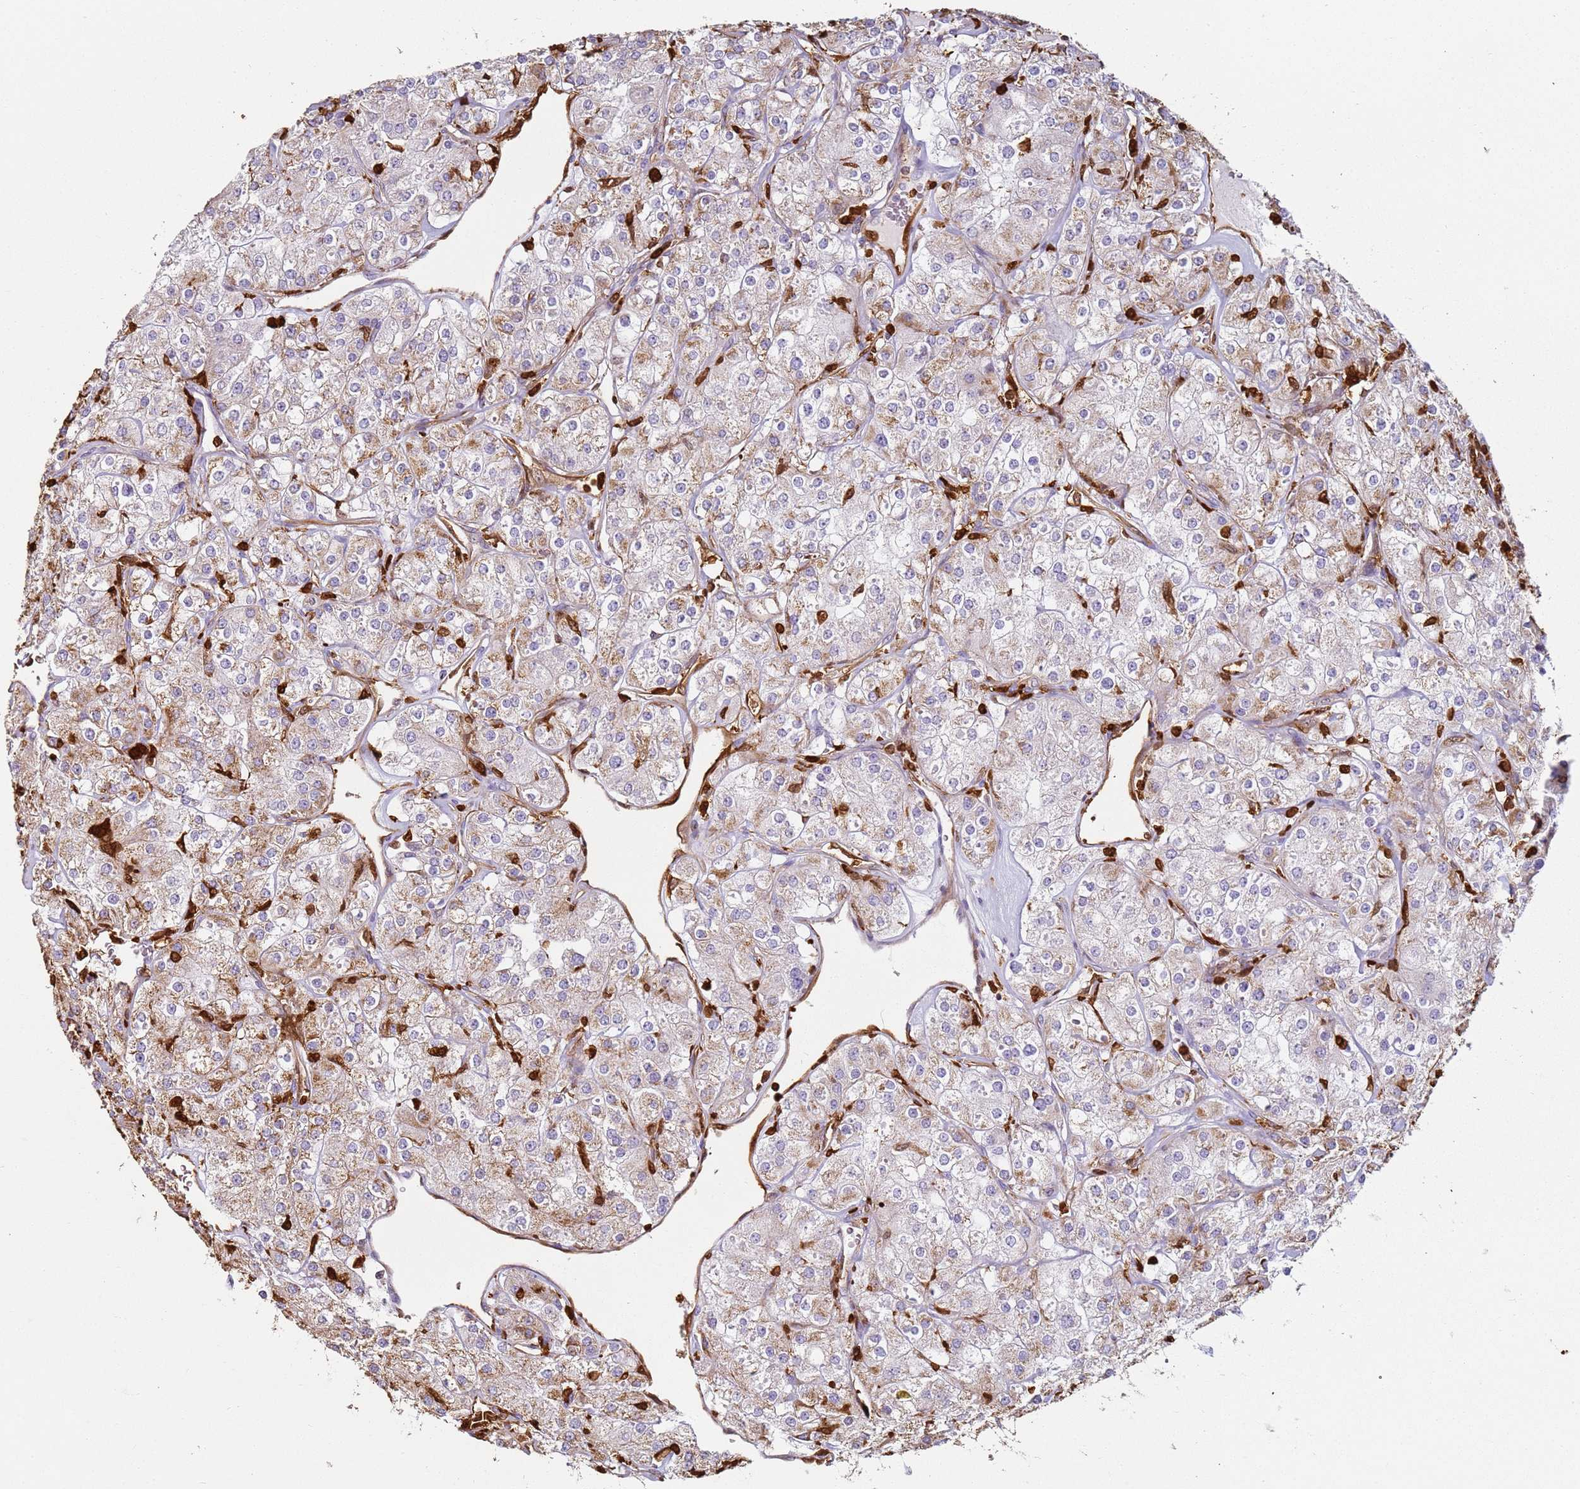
{"staining": {"intensity": "moderate", "quantity": "25%-75%", "location": "cytoplasmic/membranous"}, "tissue": "renal cancer", "cell_type": "Tumor cells", "image_type": "cancer", "snomed": [{"axis": "morphology", "description": "Adenocarcinoma, NOS"}, {"axis": "topography", "description": "Kidney"}], "caption": "The micrograph shows immunohistochemical staining of adenocarcinoma (renal). There is moderate cytoplasmic/membranous positivity is present in approximately 25%-75% of tumor cells.", "gene": "S100A4", "patient": {"sex": "male", "age": 77}}